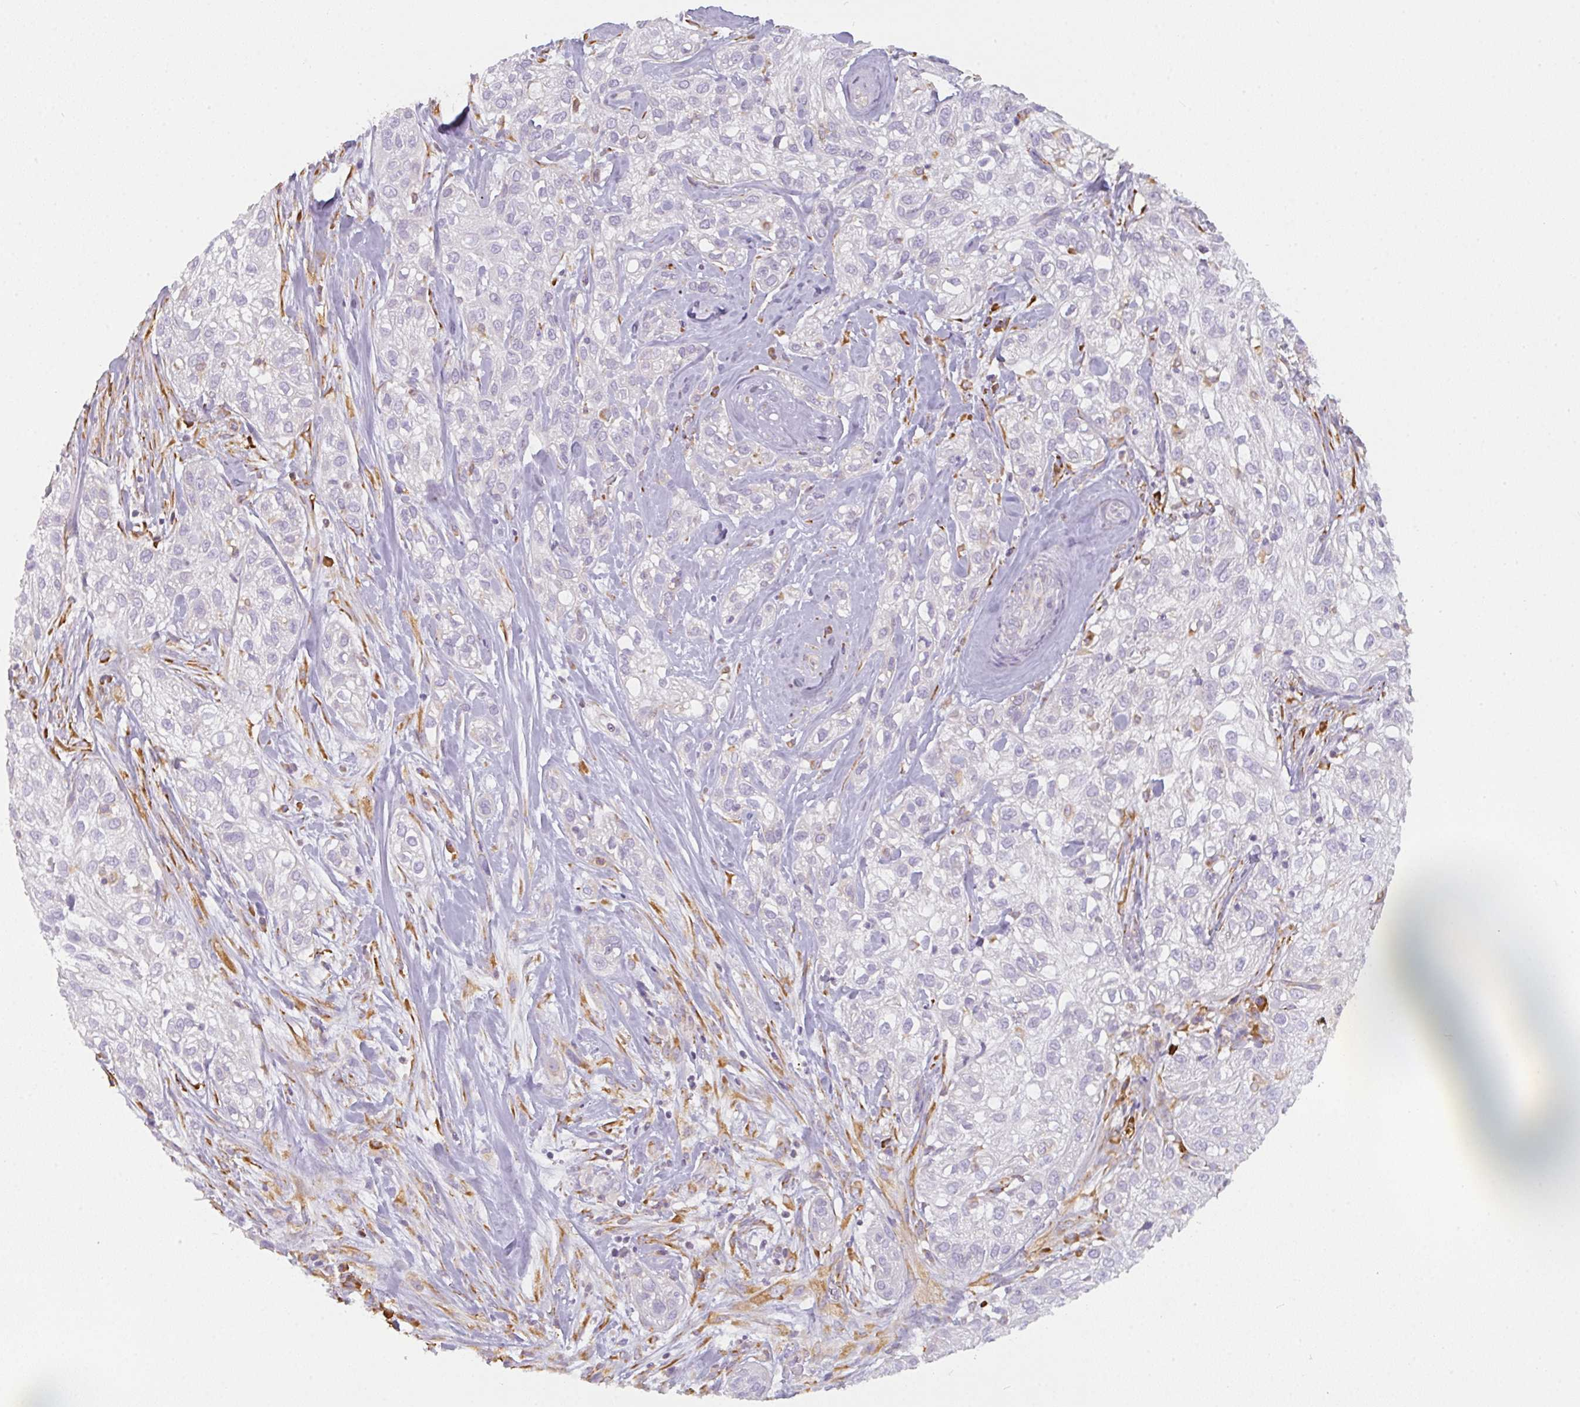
{"staining": {"intensity": "negative", "quantity": "none", "location": "none"}, "tissue": "skin cancer", "cell_type": "Tumor cells", "image_type": "cancer", "snomed": [{"axis": "morphology", "description": "Squamous cell carcinoma, NOS"}, {"axis": "topography", "description": "Skin"}], "caption": "Tumor cells show no significant staining in skin cancer (squamous cell carcinoma).", "gene": "DOK4", "patient": {"sex": "male", "age": 82}}